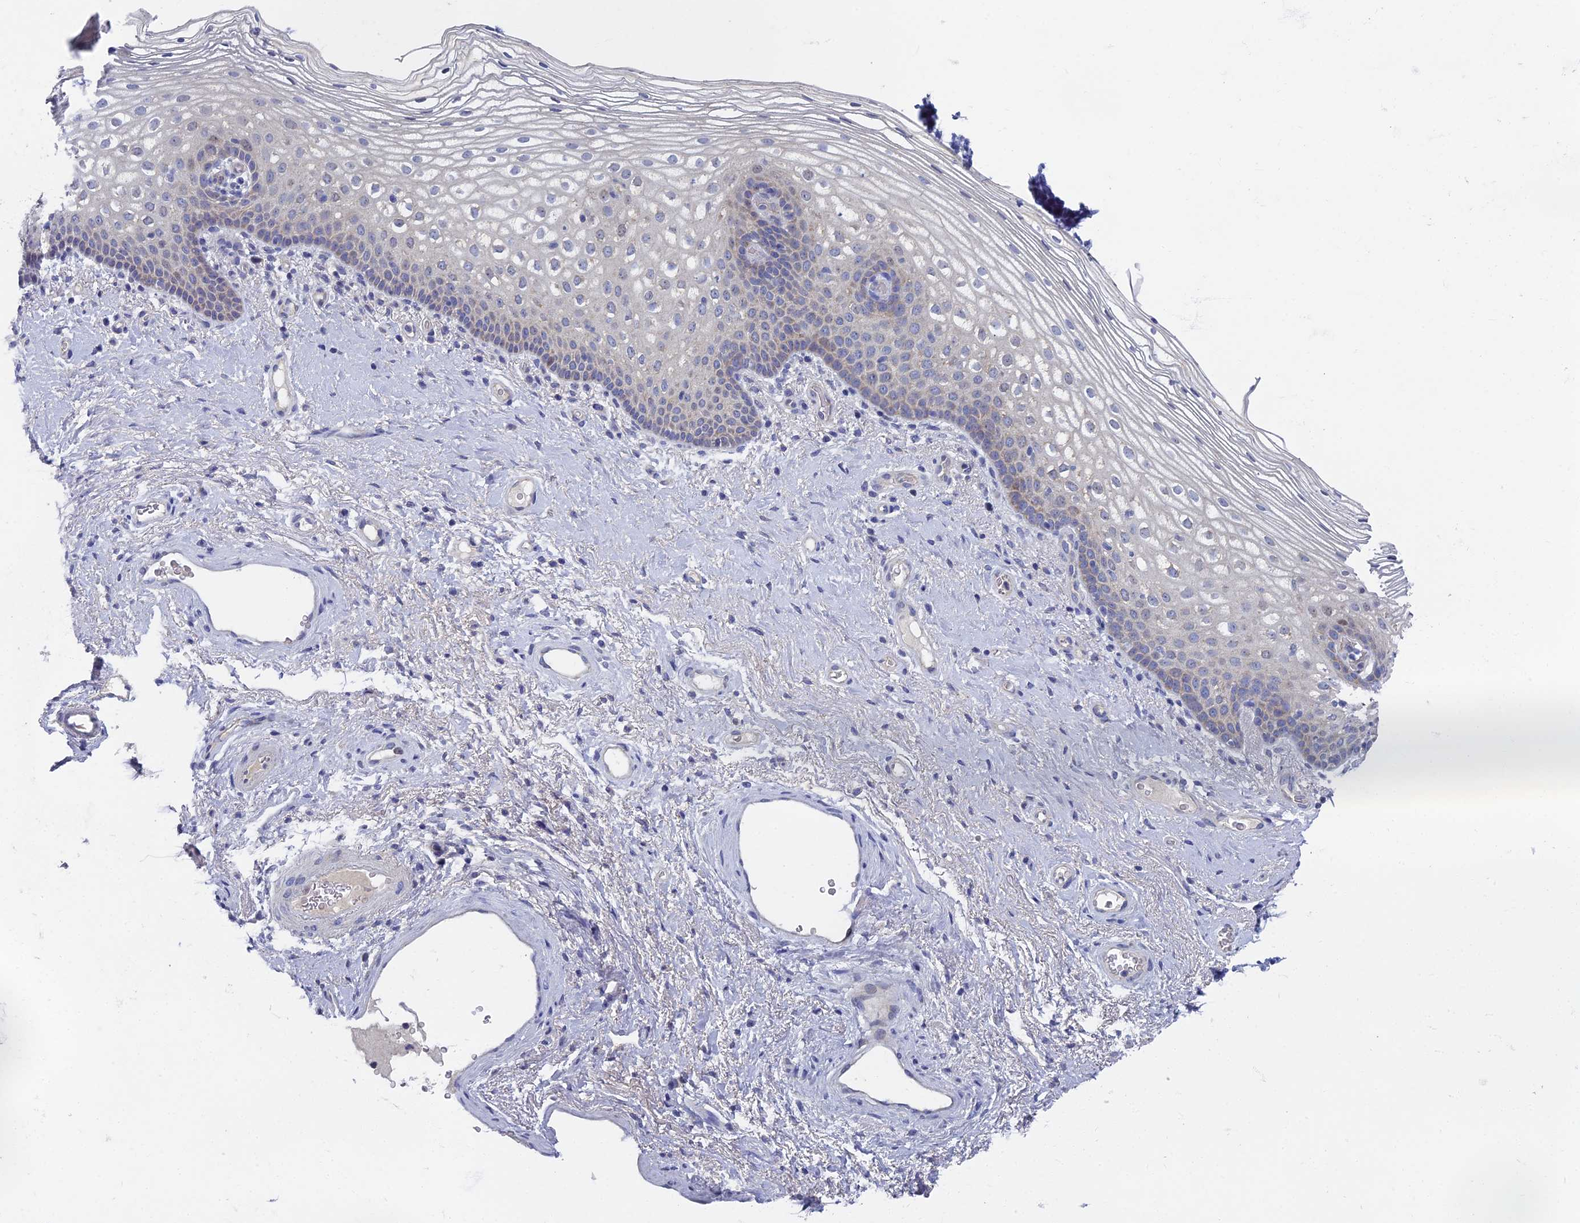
{"staining": {"intensity": "negative", "quantity": "none", "location": "none"}, "tissue": "vagina", "cell_type": "Squamous epithelial cells", "image_type": "normal", "snomed": [{"axis": "morphology", "description": "Normal tissue, NOS"}, {"axis": "topography", "description": "Vagina"}], "caption": "DAB (3,3'-diaminobenzidine) immunohistochemical staining of benign vagina shows no significant positivity in squamous epithelial cells. (DAB (3,3'-diaminobenzidine) immunohistochemistry (IHC) visualized using brightfield microscopy, high magnification).", "gene": "SPIN4", "patient": {"sex": "female", "age": 60}}